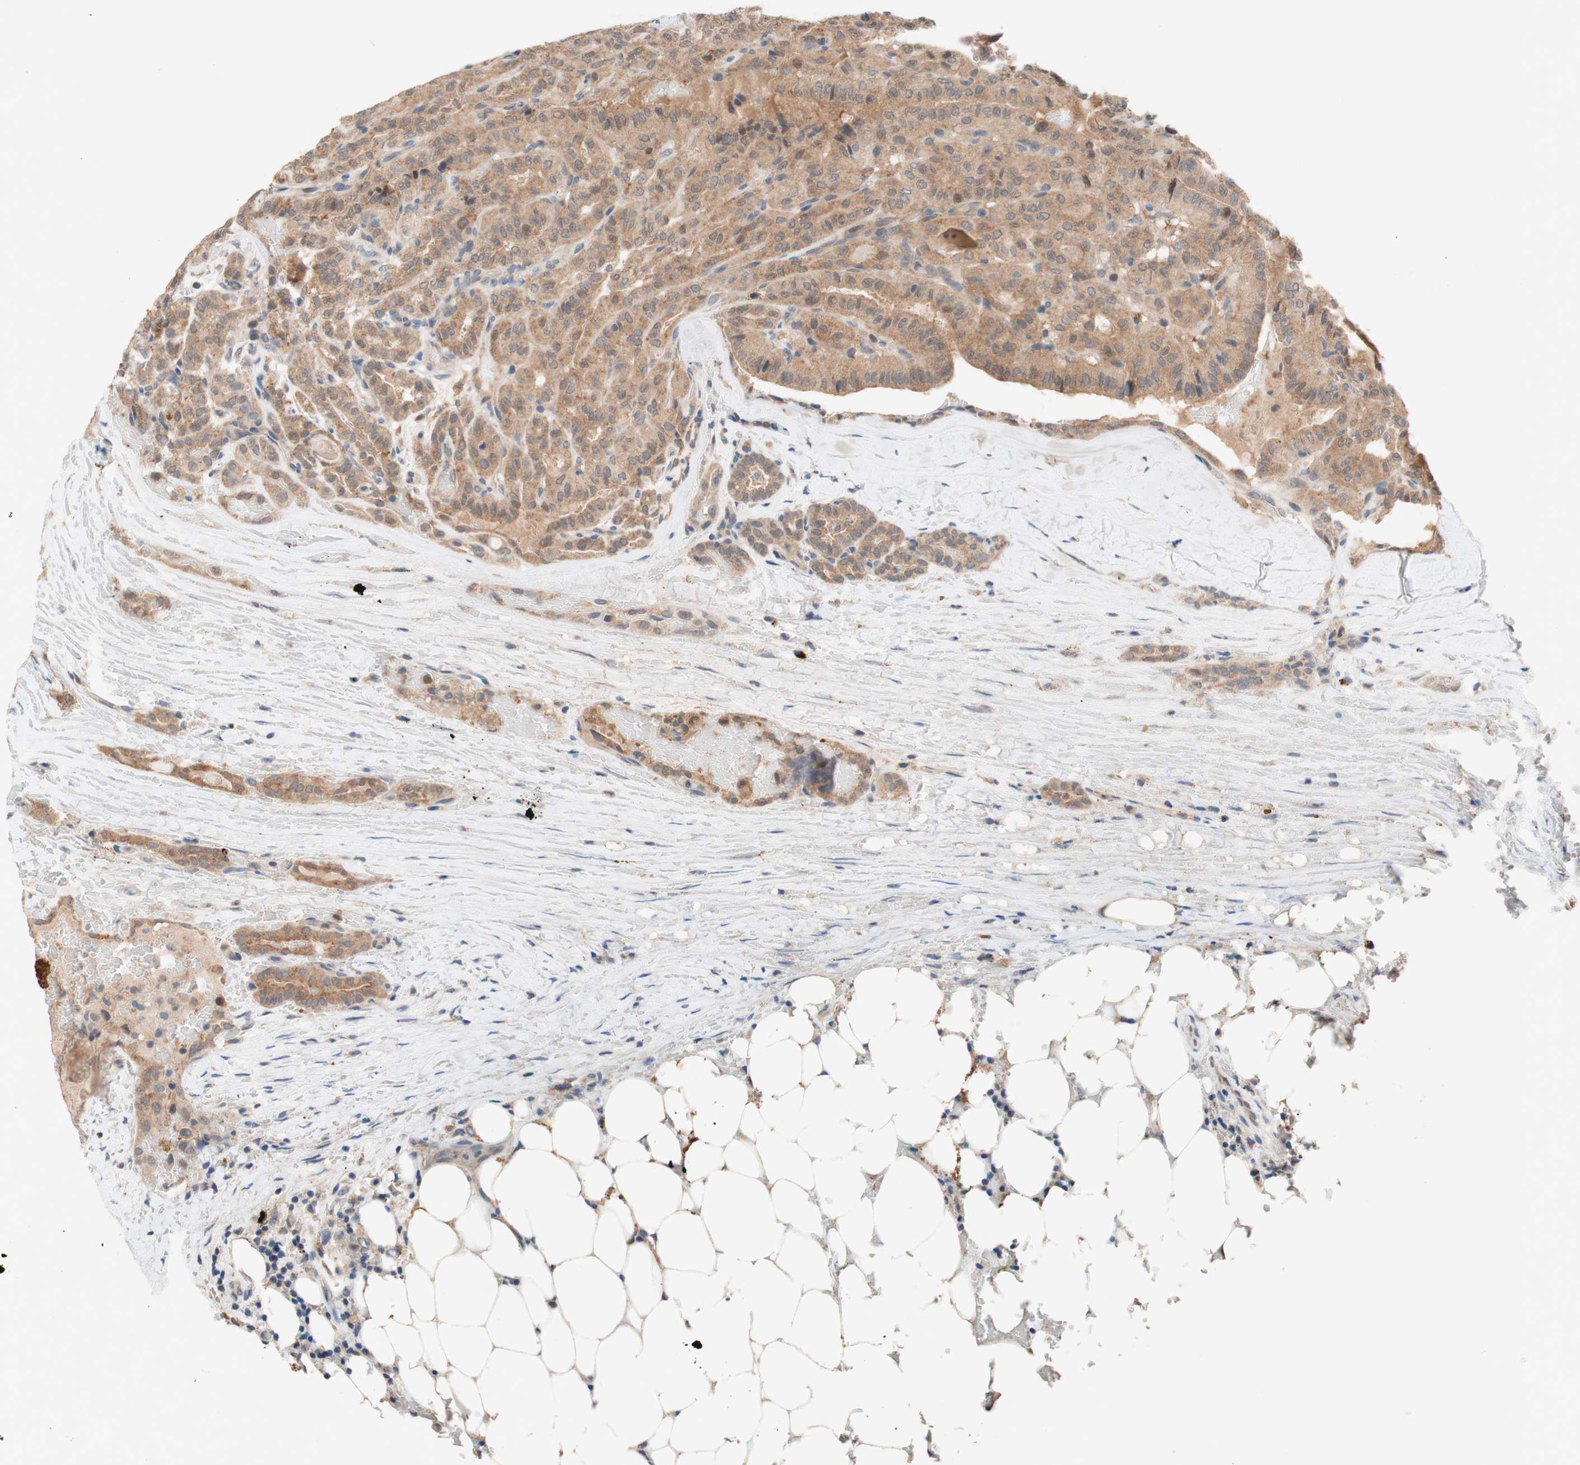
{"staining": {"intensity": "moderate", "quantity": ">75%", "location": "cytoplasmic/membranous"}, "tissue": "head and neck cancer", "cell_type": "Tumor cells", "image_type": "cancer", "snomed": [{"axis": "morphology", "description": "Squamous cell carcinoma, NOS"}, {"axis": "topography", "description": "Oral tissue"}, {"axis": "topography", "description": "Head-Neck"}], "caption": "The image shows a brown stain indicating the presence of a protein in the cytoplasmic/membranous of tumor cells in head and neck squamous cell carcinoma.", "gene": "PEX2", "patient": {"sex": "female", "age": 50}}